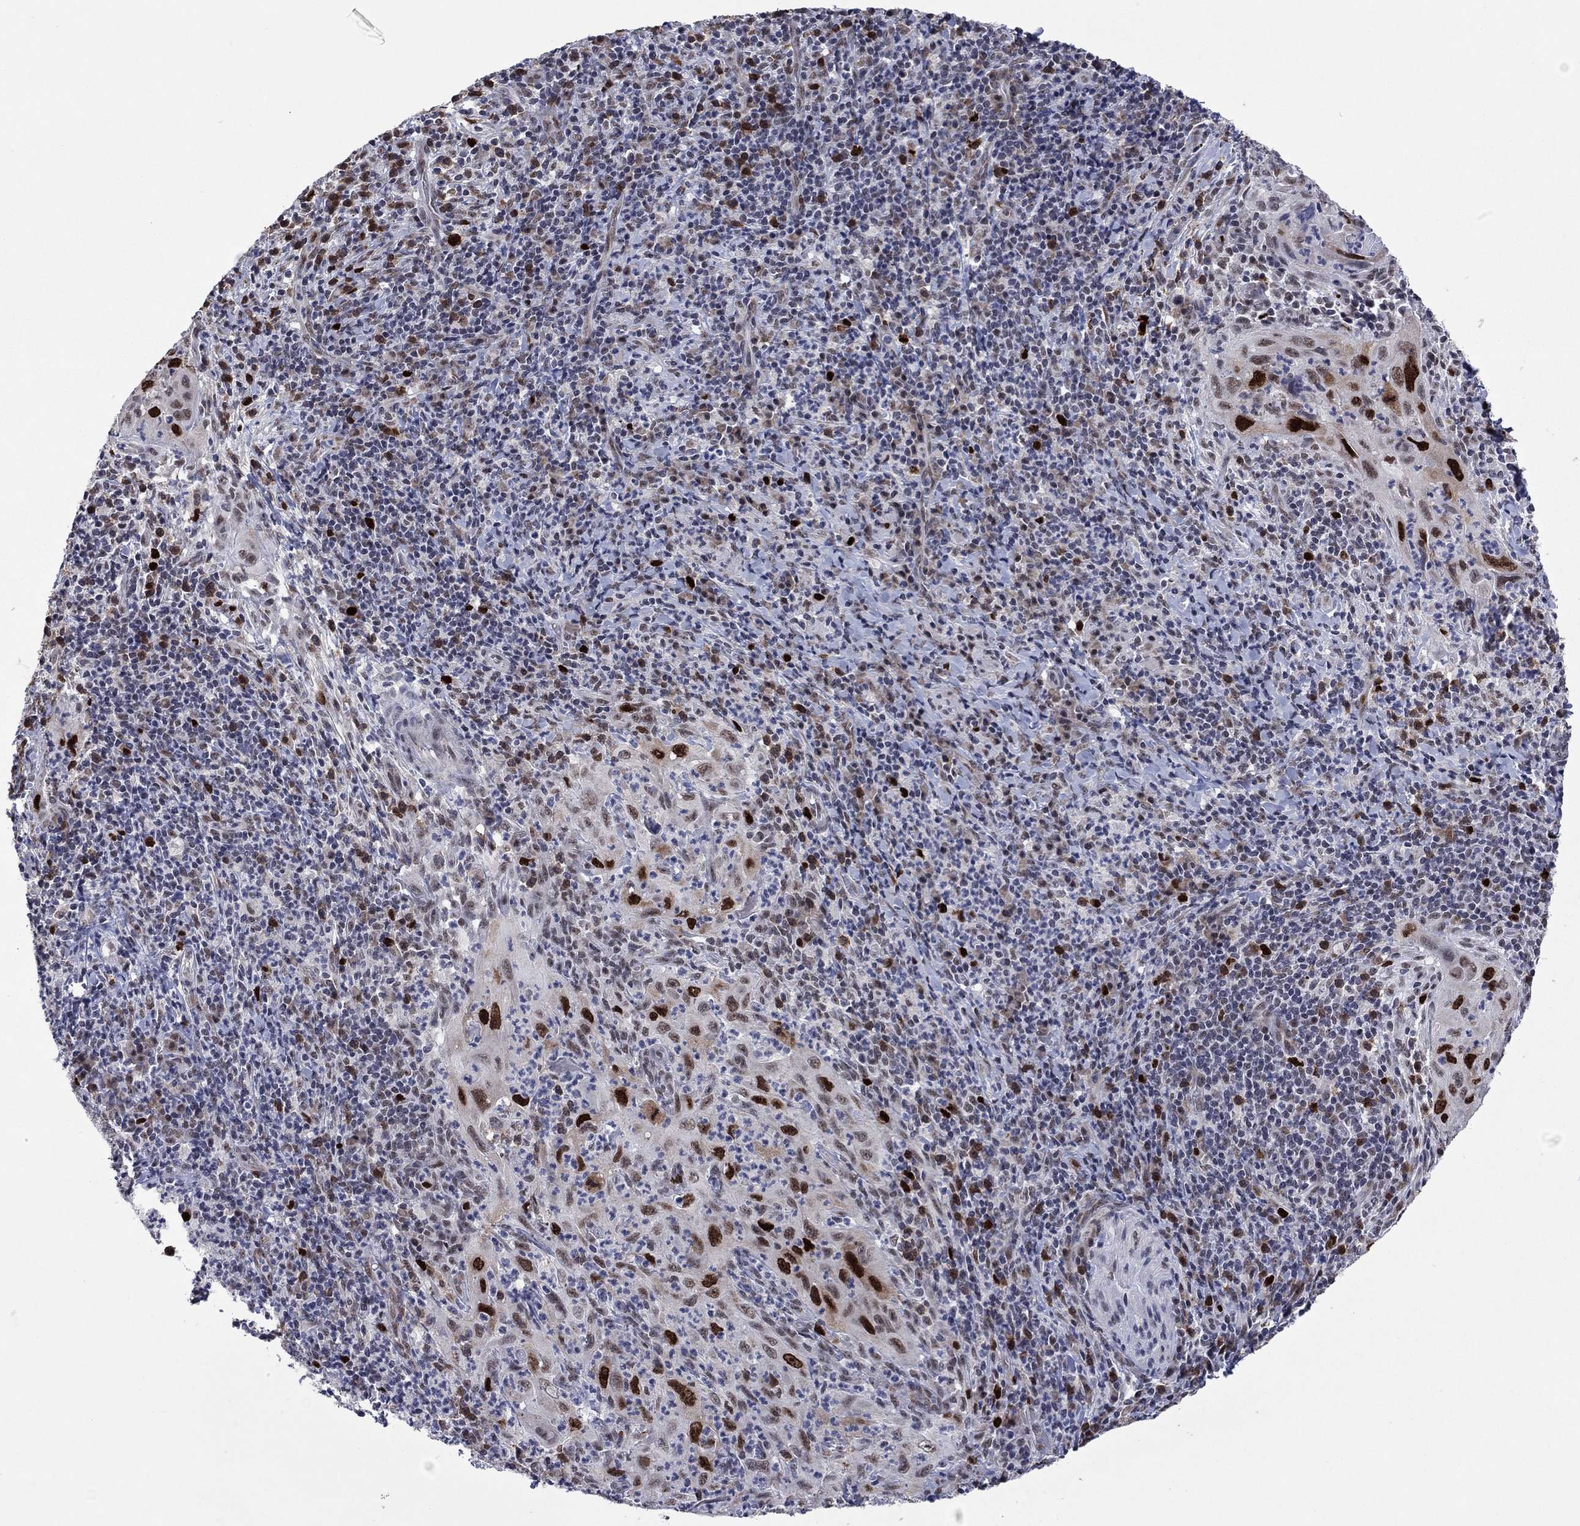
{"staining": {"intensity": "strong", "quantity": "25%-75%", "location": "nuclear"}, "tissue": "cervical cancer", "cell_type": "Tumor cells", "image_type": "cancer", "snomed": [{"axis": "morphology", "description": "Squamous cell carcinoma, NOS"}, {"axis": "topography", "description": "Cervix"}], "caption": "Immunohistochemistry image of human cervical cancer (squamous cell carcinoma) stained for a protein (brown), which demonstrates high levels of strong nuclear positivity in about 25%-75% of tumor cells.", "gene": "CDCA5", "patient": {"sex": "female", "age": 26}}